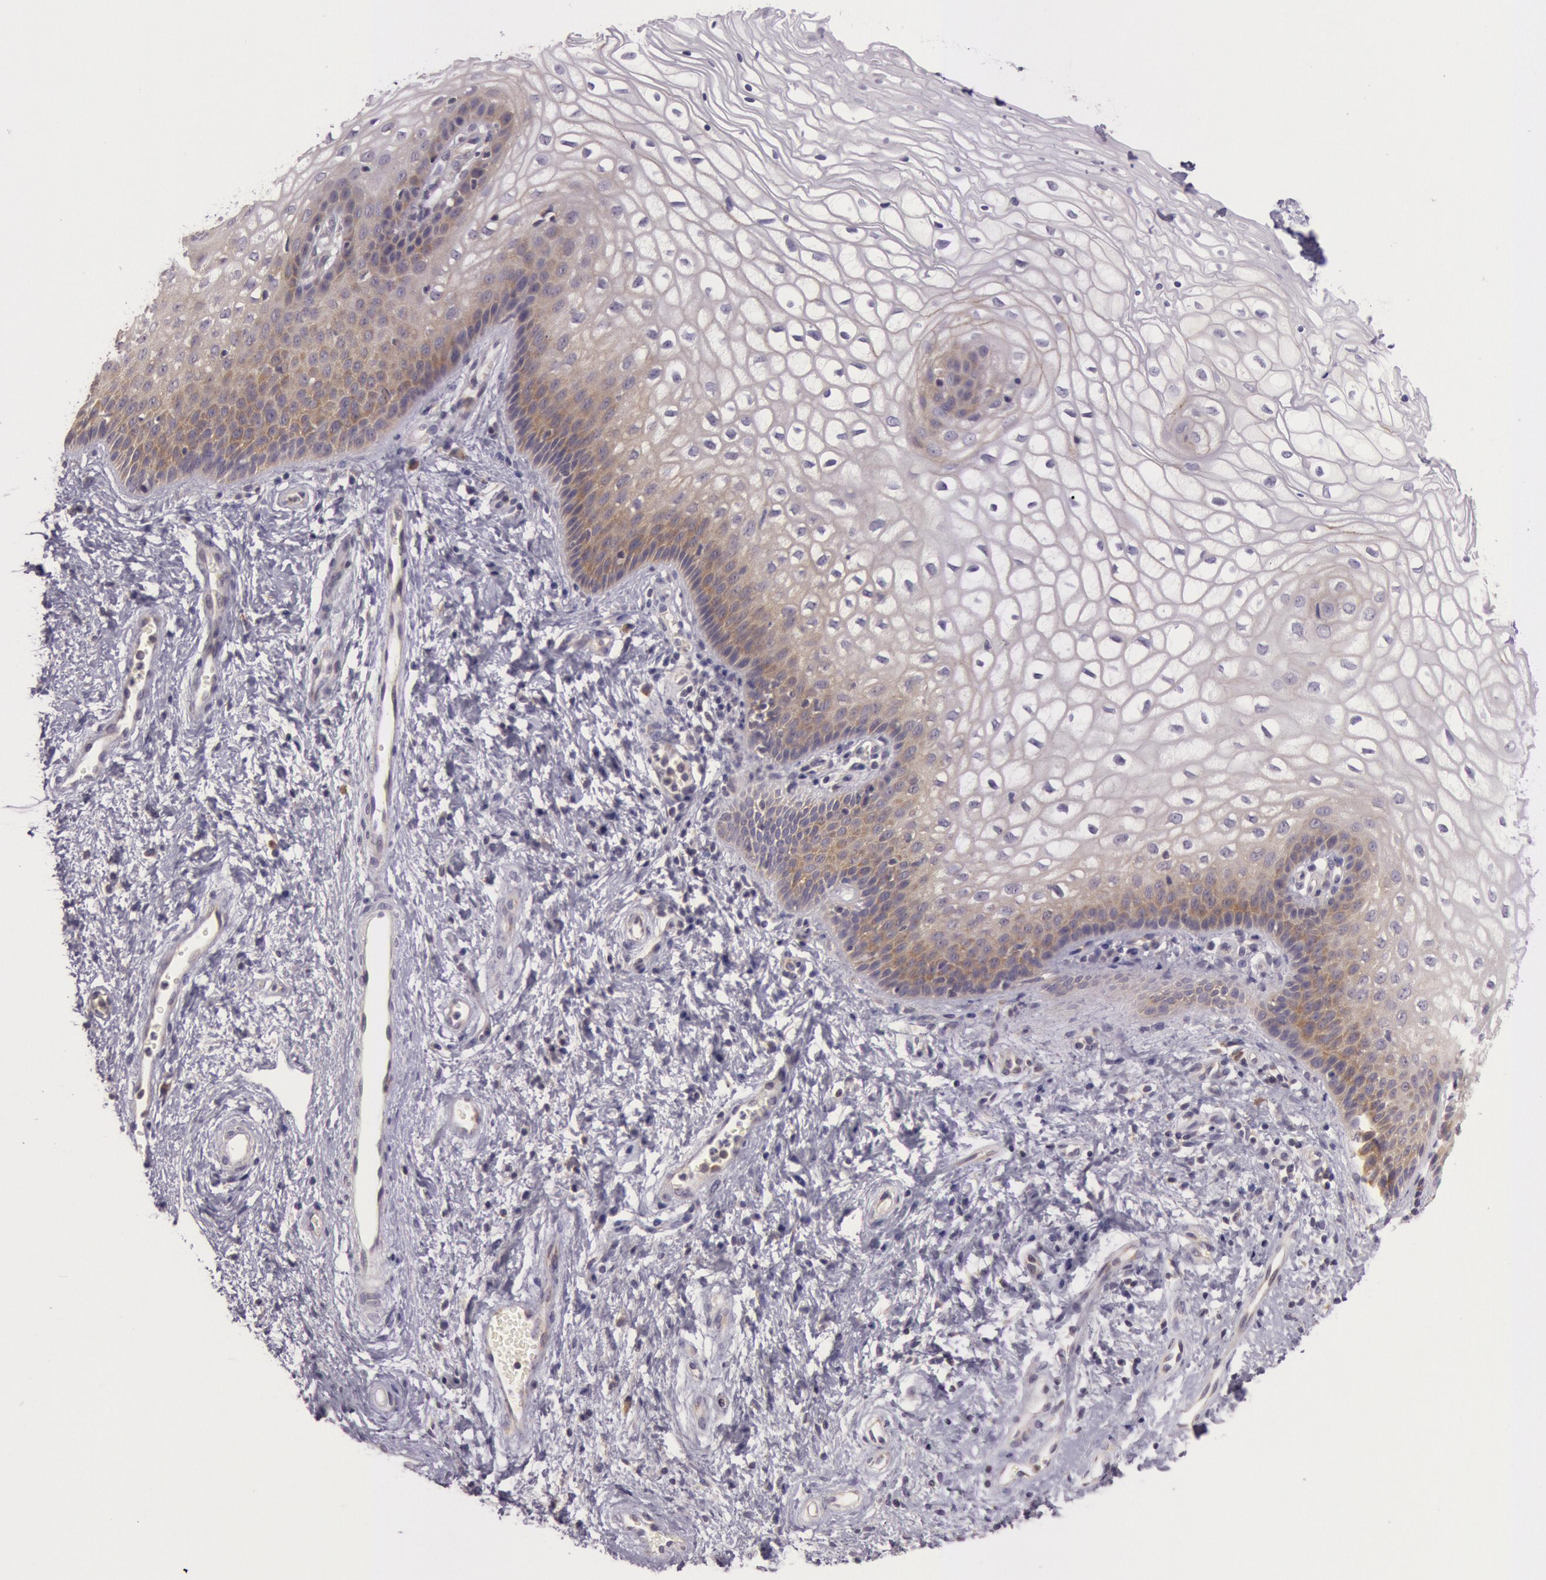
{"staining": {"intensity": "moderate", "quantity": "25%-75%", "location": "cytoplasmic/membranous"}, "tissue": "vagina", "cell_type": "Squamous epithelial cells", "image_type": "normal", "snomed": [{"axis": "morphology", "description": "Normal tissue, NOS"}, {"axis": "topography", "description": "Vagina"}], "caption": "Vagina stained for a protein (brown) displays moderate cytoplasmic/membranous positive staining in about 25%-75% of squamous epithelial cells.", "gene": "CDK16", "patient": {"sex": "female", "age": 34}}